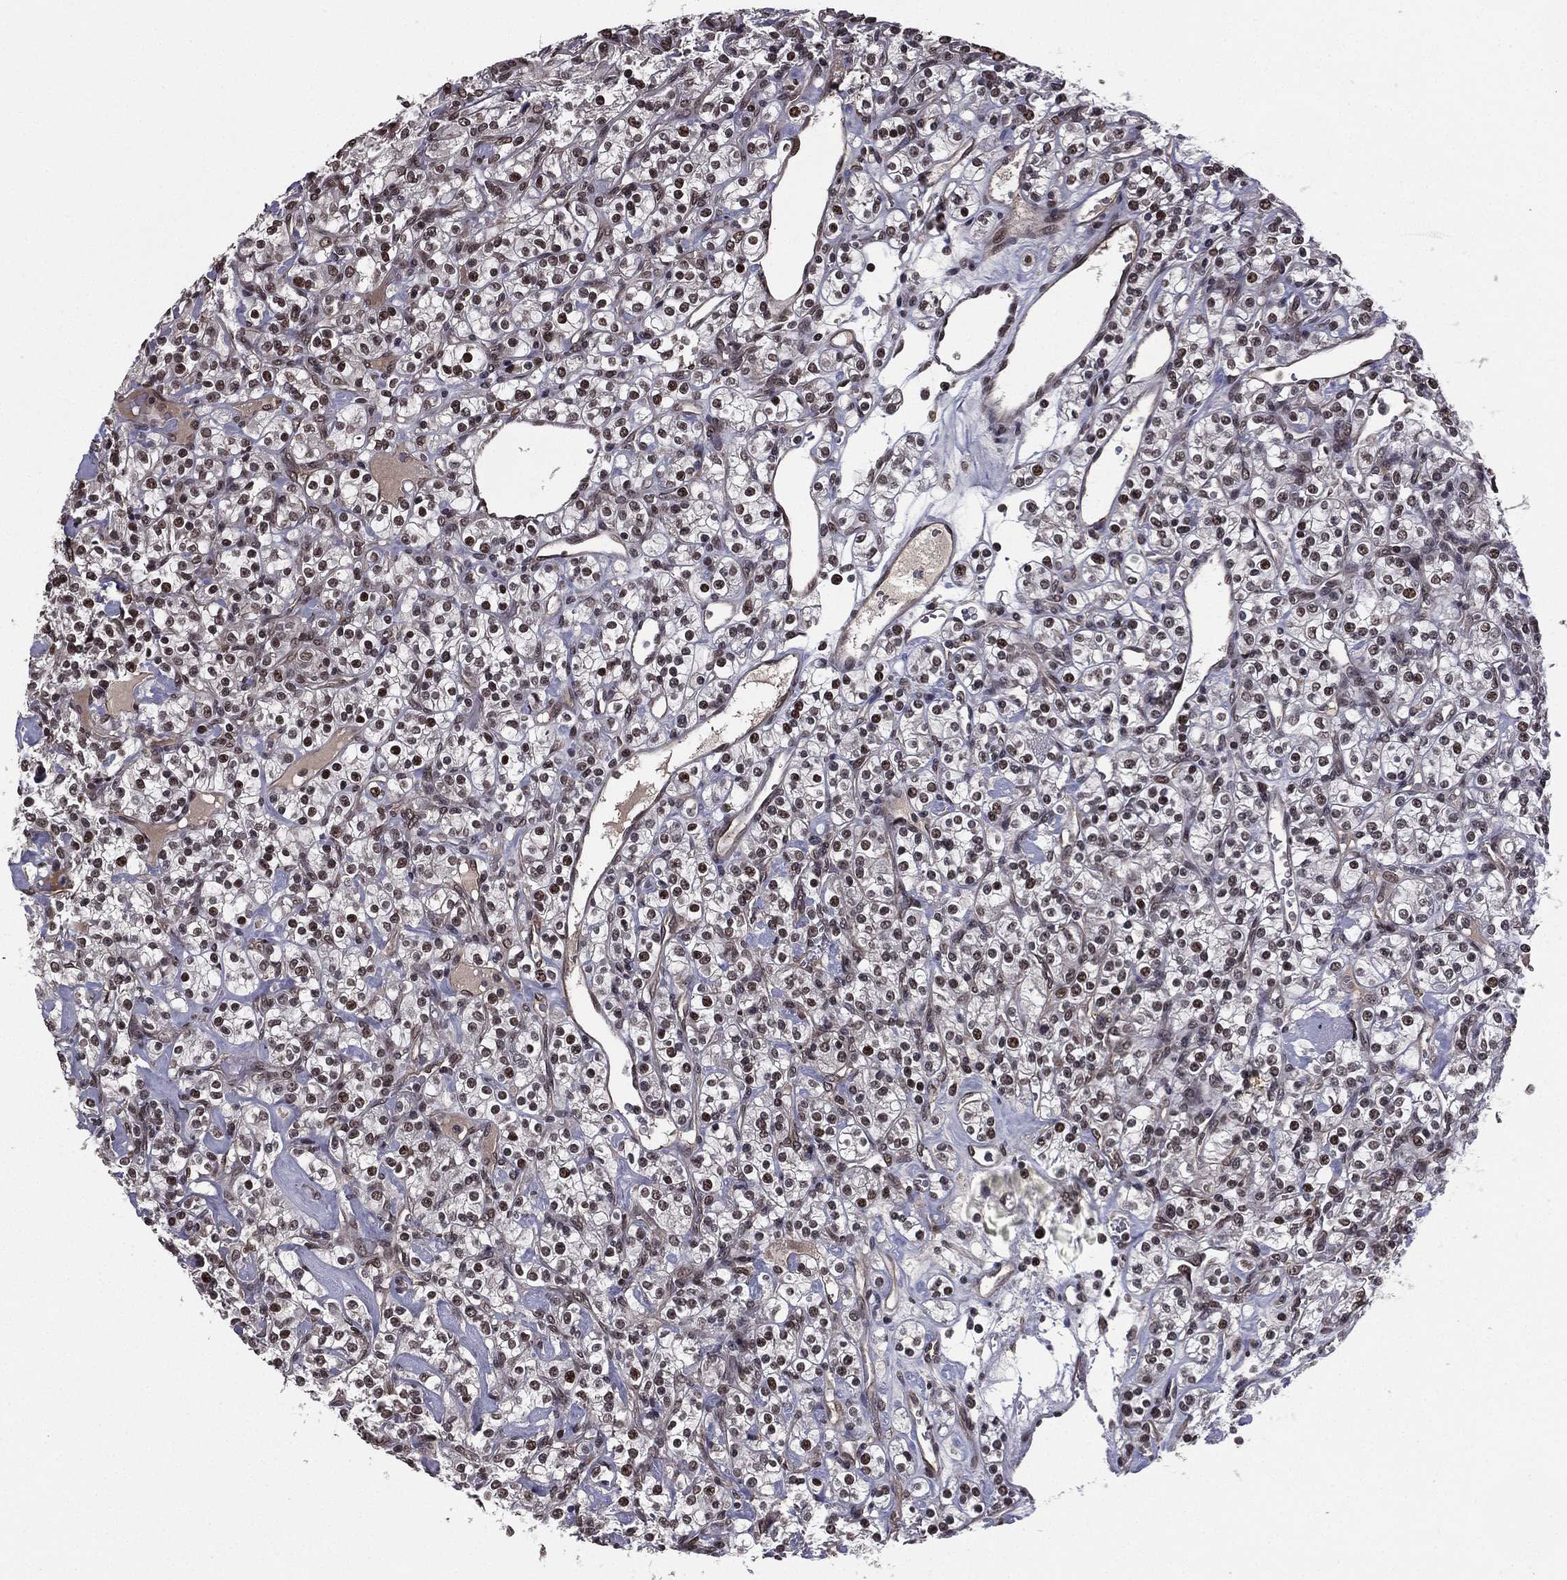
{"staining": {"intensity": "moderate", "quantity": "25%-75%", "location": "nuclear"}, "tissue": "renal cancer", "cell_type": "Tumor cells", "image_type": "cancer", "snomed": [{"axis": "morphology", "description": "Adenocarcinoma, NOS"}, {"axis": "topography", "description": "Kidney"}], "caption": "Human renal adenocarcinoma stained with a brown dye exhibits moderate nuclear positive positivity in about 25%-75% of tumor cells.", "gene": "RARB", "patient": {"sex": "male", "age": 77}}